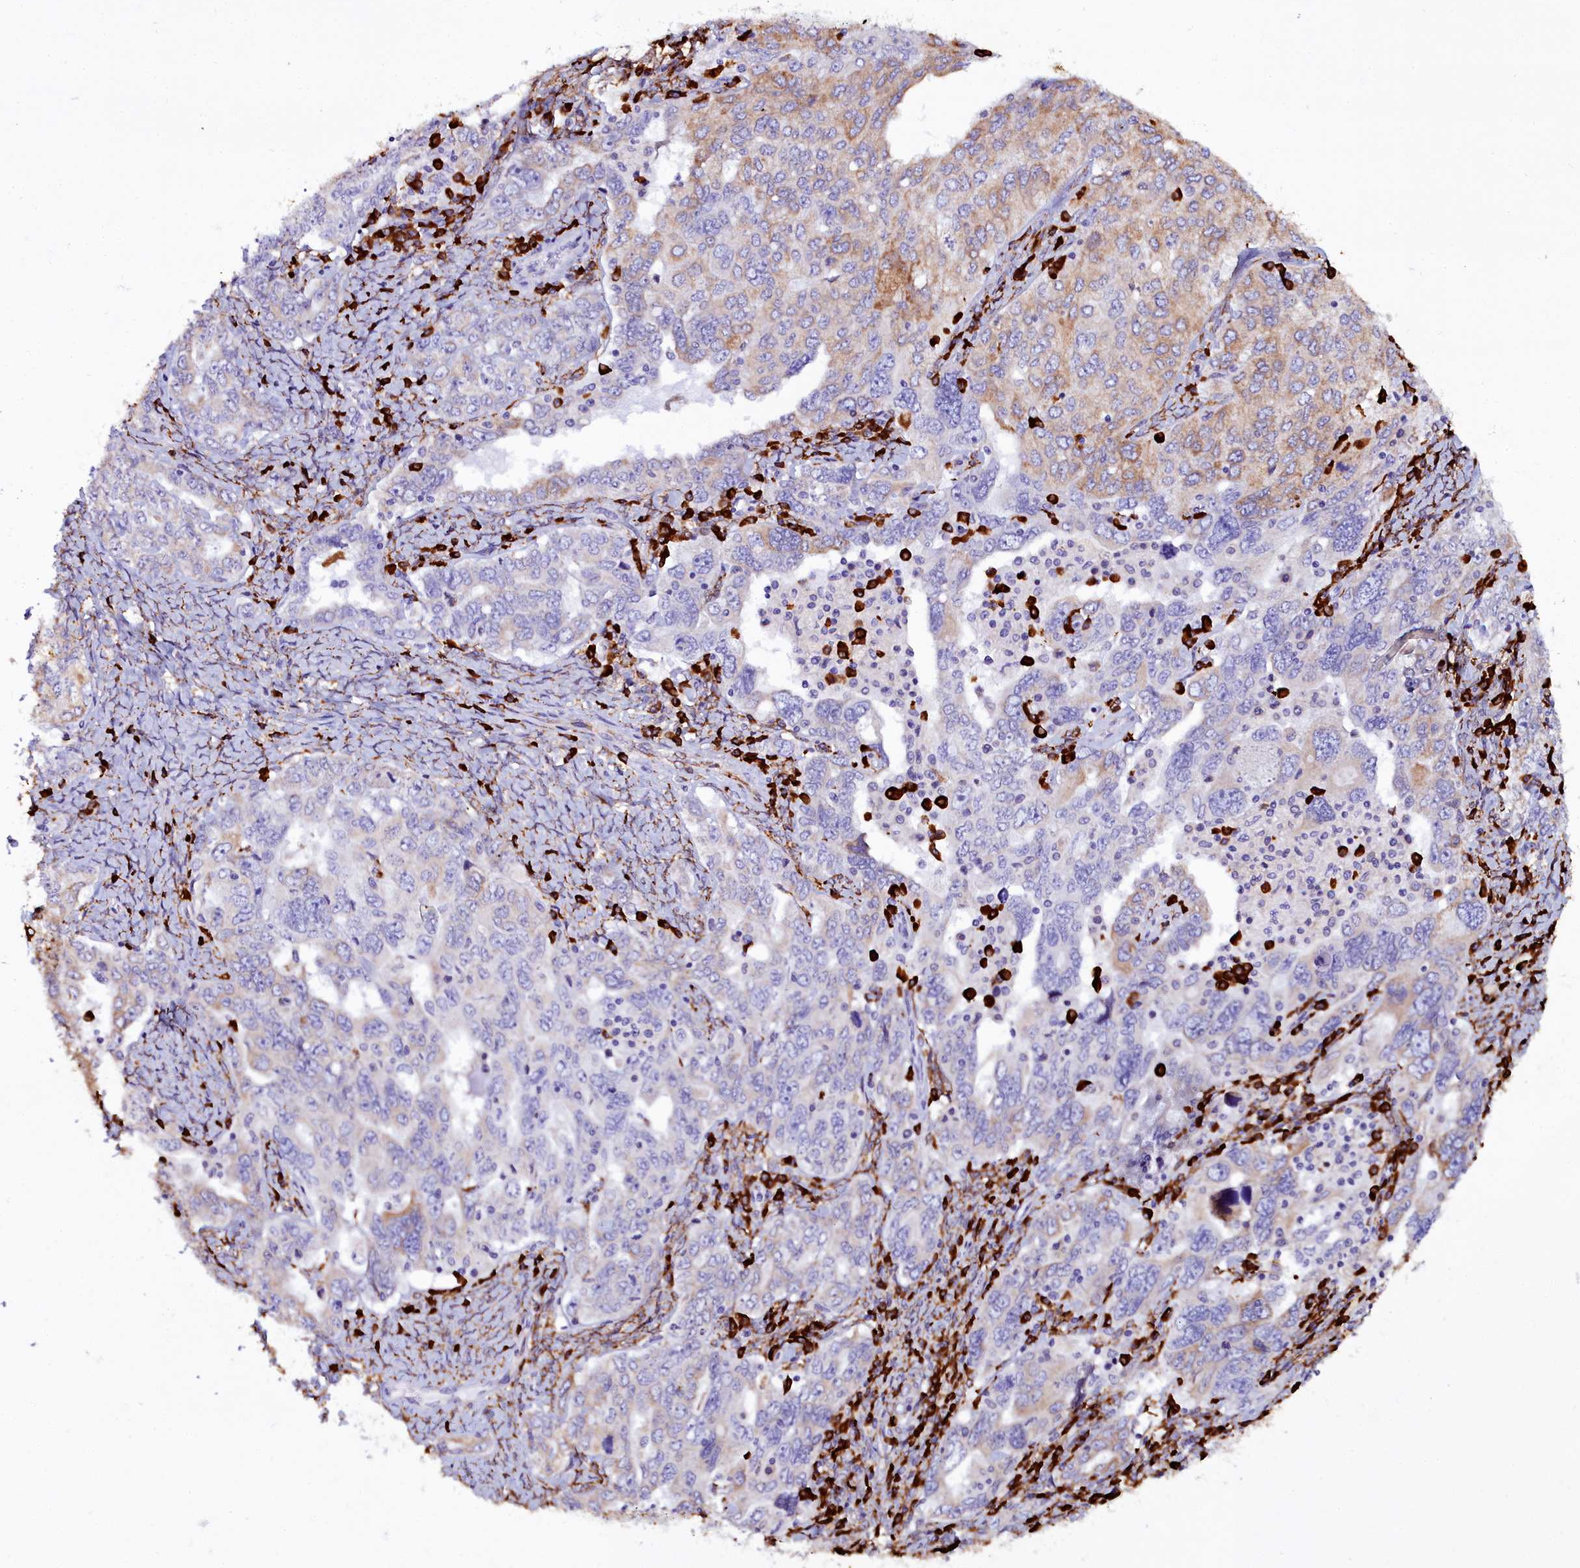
{"staining": {"intensity": "moderate", "quantity": "<25%", "location": "cytoplasmic/membranous"}, "tissue": "ovarian cancer", "cell_type": "Tumor cells", "image_type": "cancer", "snomed": [{"axis": "morphology", "description": "Carcinoma, endometroid"}, {"axis": "topography", "description": "Ovary"}], "caption": "Ovarian endometroid carcinoma was stained to show a protein in brown. There is low levels of moderate cytoplasmic/membranous expression in about <25% of tumor cells. (Brightfield microscopy of DAB IHC at high magnification).", "gene": "TXNDC5", "patient": {"sex": "female", "age": 62}}